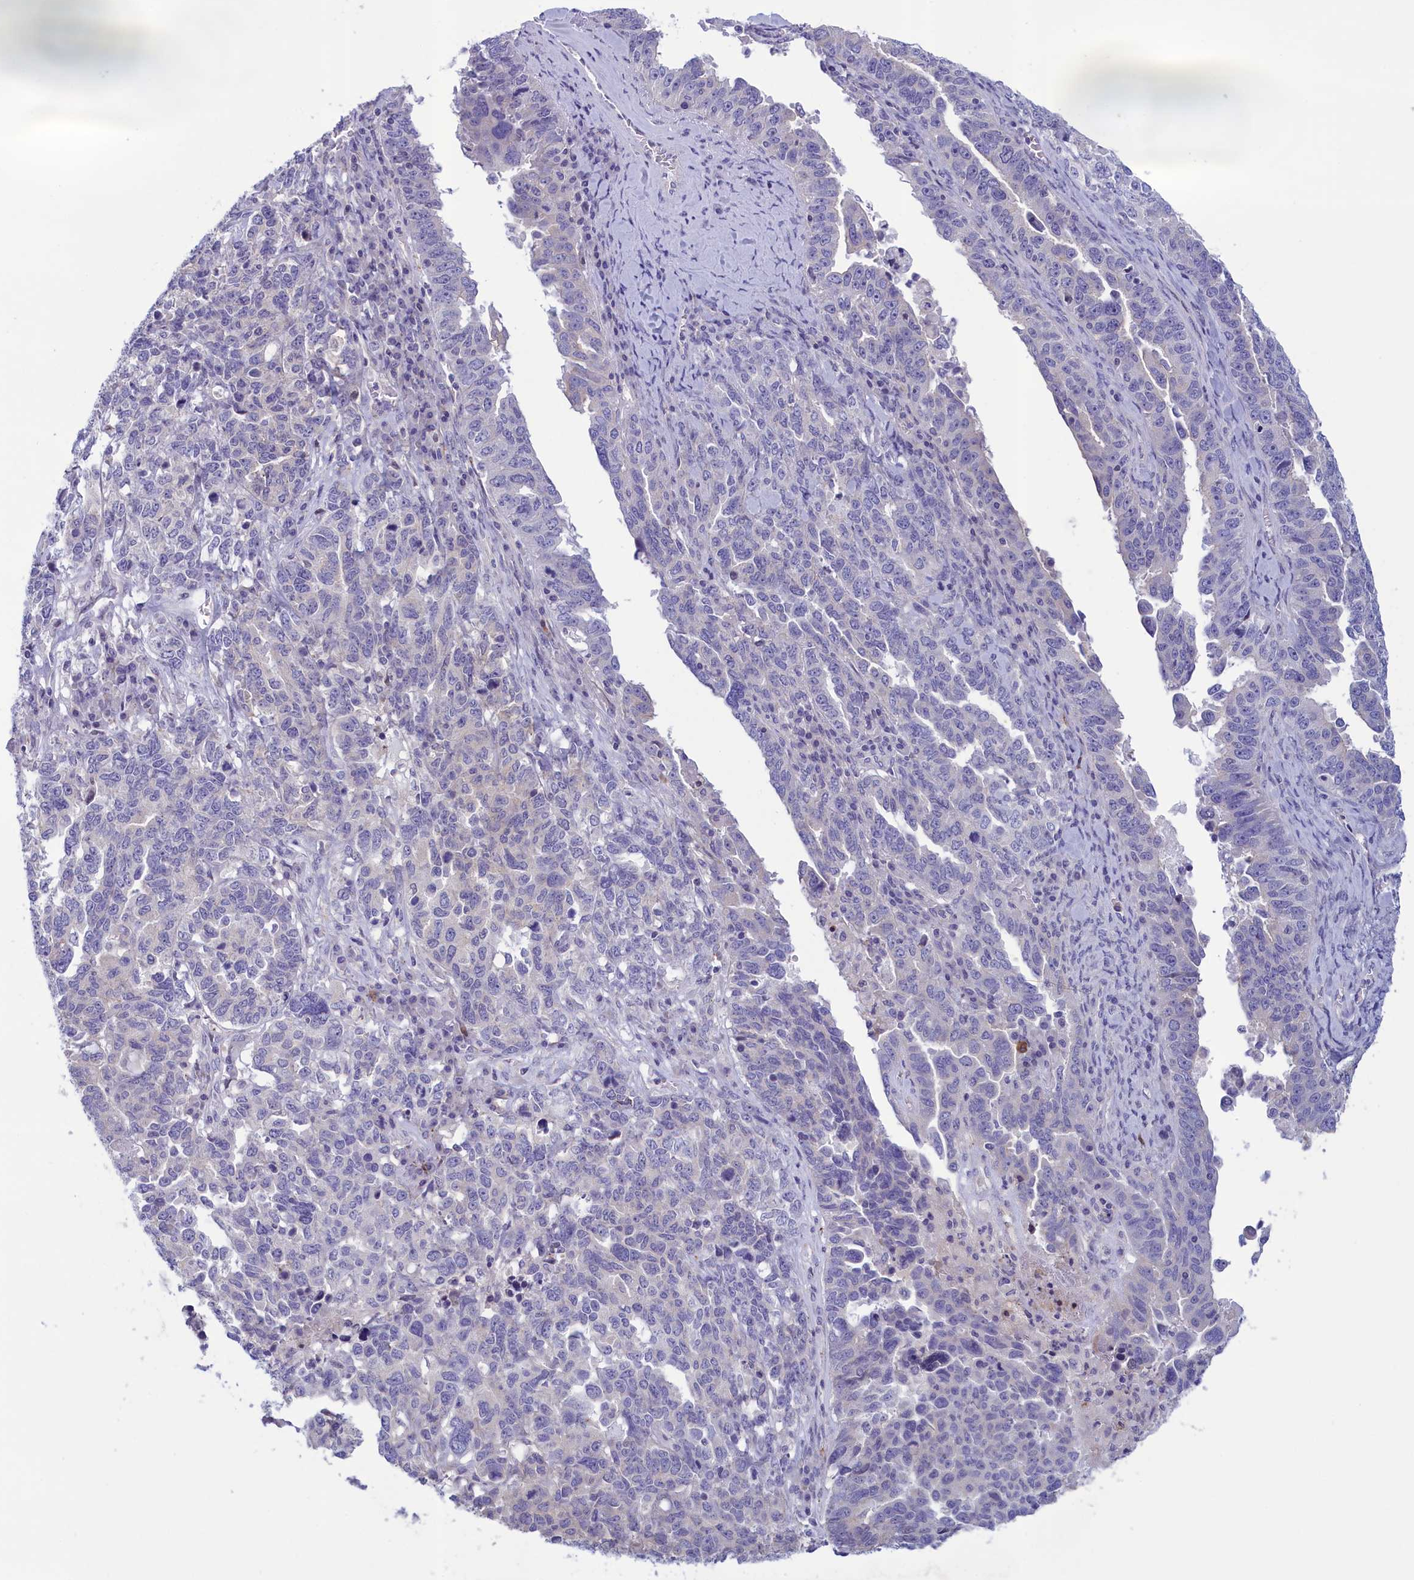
{"staining": {"intensity": "negative", "quantity": "none", "location": "none"}, "tissue": "ovarian cancer", "cell_type": "Tumor cells", "image_type": "cancer", "snomed": [{"axis": "morphology", "description": "Carcinoma, endometroid"}, {"axis": "topography", "description": "Ovary"}], "caption": "This is a micrograph of immunohistochemistry (IHC) staining of ovarian cancer (endometroid carcinoma), which shows no positivity in tumor cells.", "gene": "CORO2A", "patient": {"sex": "female", "age": 62}}